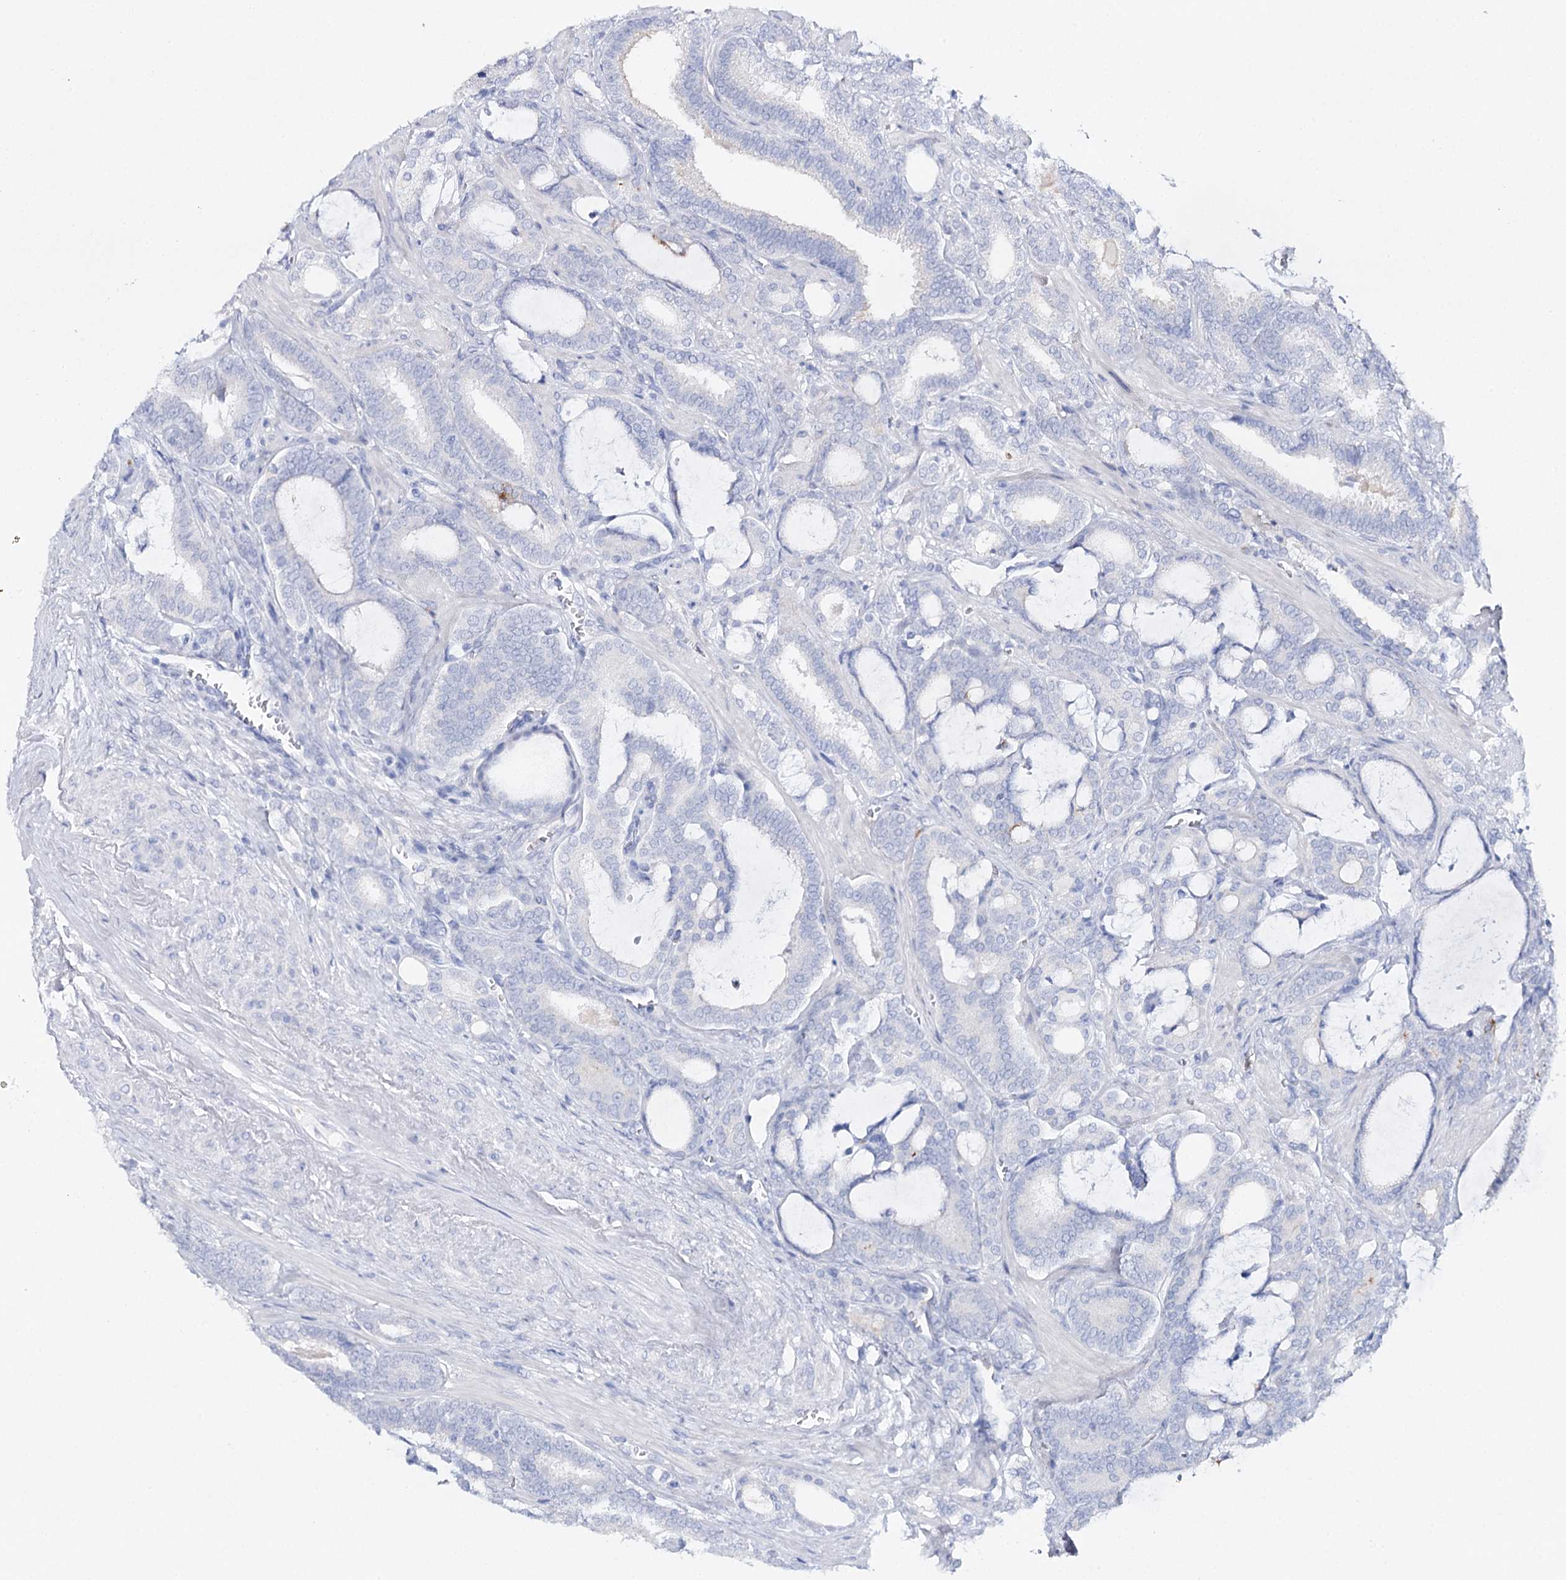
{"staining": {"intensity": "negative", "quantity": "none", "location": "none"}, "tissue": "prostate cancer", "cell_type": "Tumor cells", "image_type": "cancer", "snomed": [{"axis": "morphology", "description": "Adenocarcinoma, High grade"}, {"axis": "topography", "description": "Prostate and seminal vesicle, NOS"}], "caption": "The micrograph exhibits no significant staining in tumor cells of prostate cancer (high-grade adenocarcinoma).", "gene": "CEACAM8", "patient": {"sex": "male", "age": 67}}